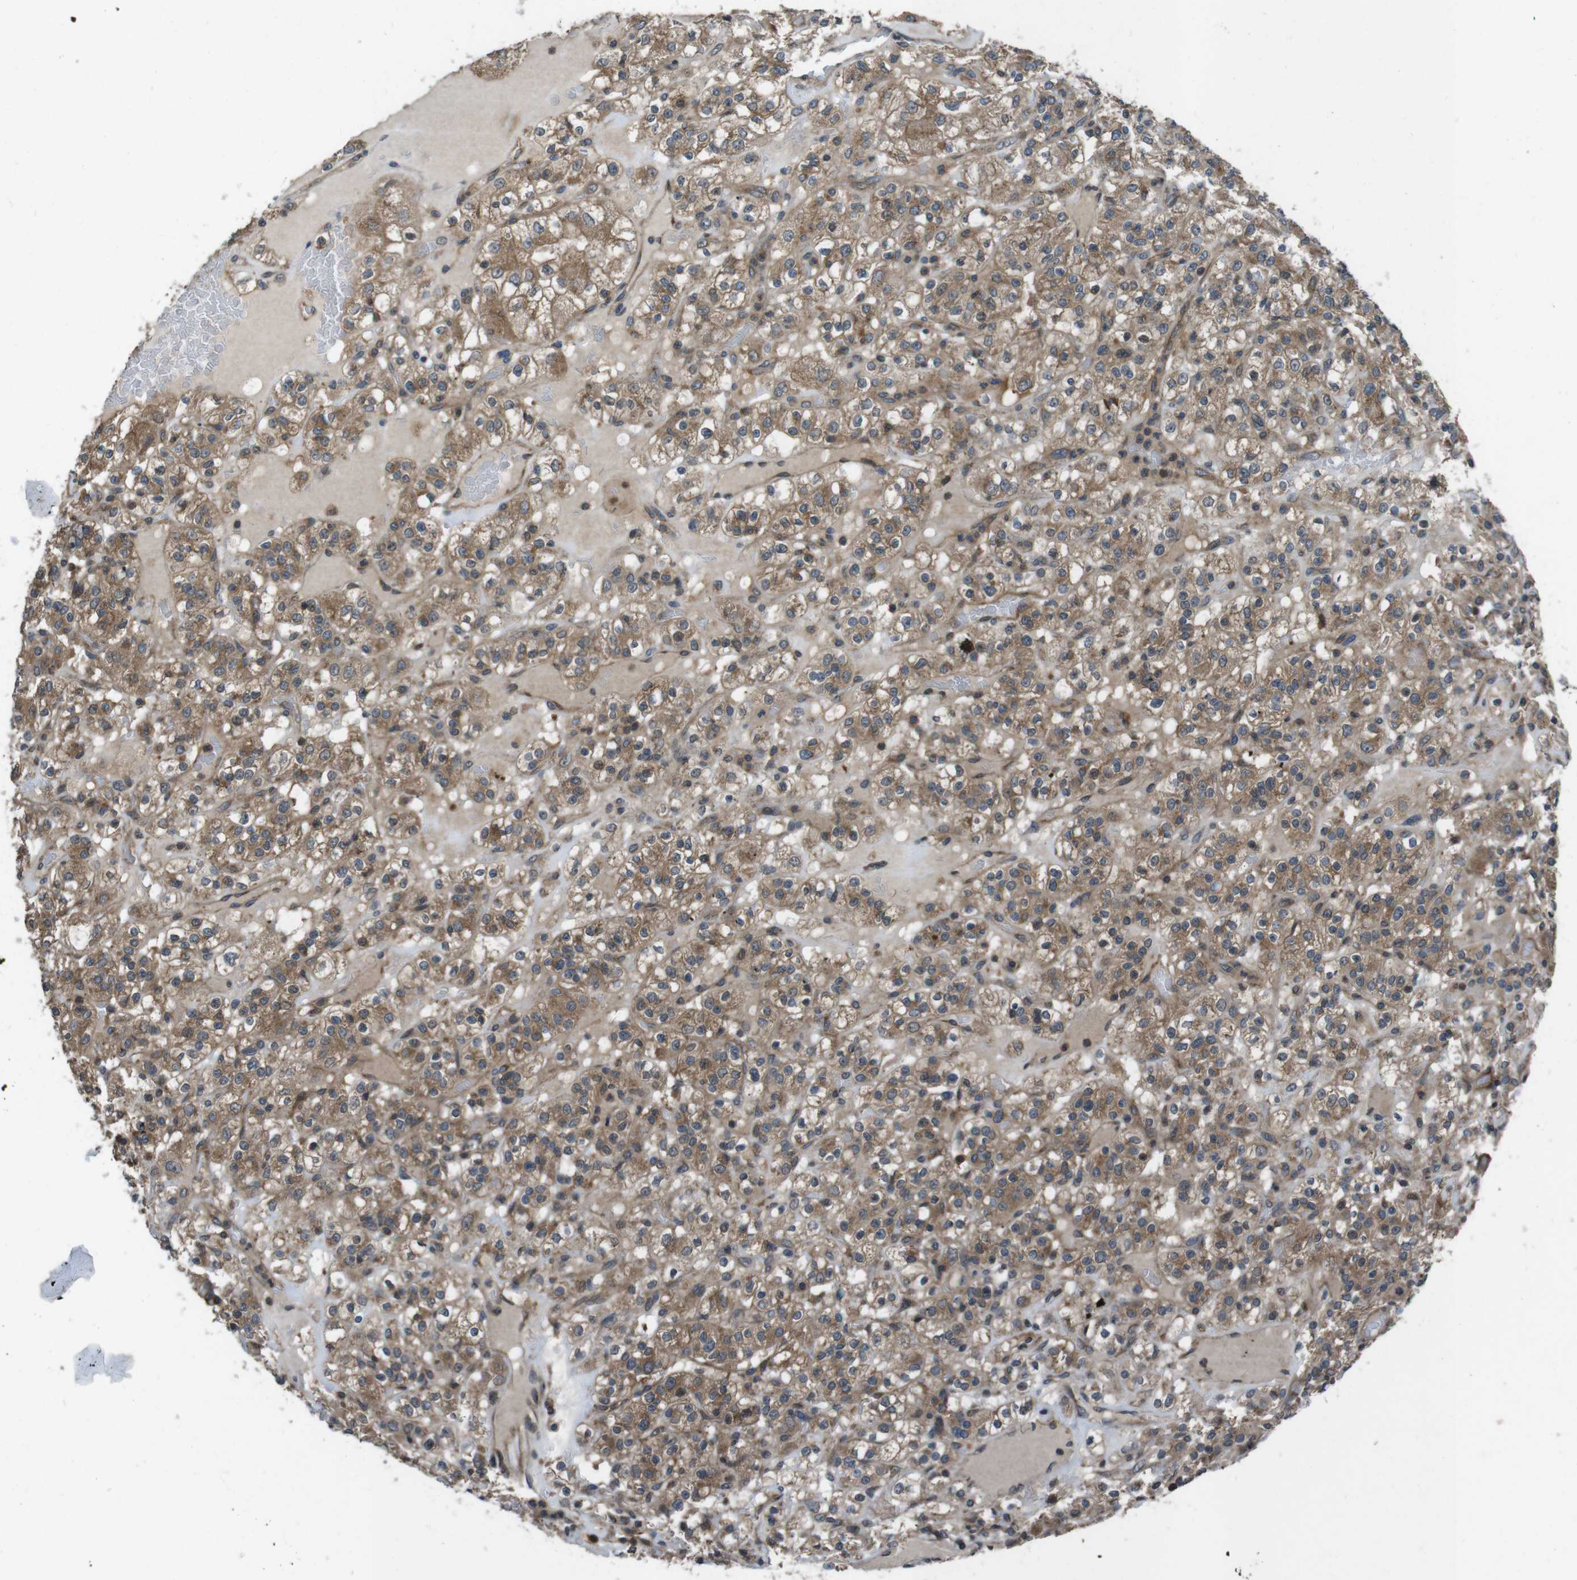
{"staining": {"intensity": "moderate", "quantity": ">75%", "location": "cytoplasmic/membranous"}, "tissue": "renal cancer", "cell_type": "Tumor cells", "image_type": "cancer", "snomed": [{"axis": "morphology", "description": "Normal tissue, NOS"}, {"axis": "morphology", "description": "Adenocarcinoma, NOS"}, {"axis": "topography", "description": "Kidney"}], "caption": "A photomicrograph showing moderate cytoplasmic/membranous expression in approximately >75% of tumor cells in renal cancer, as visualized by brown immunohistochemical staining.", "gene": "SLC22A23", "patient": {"sex": "female", "age": 72}}